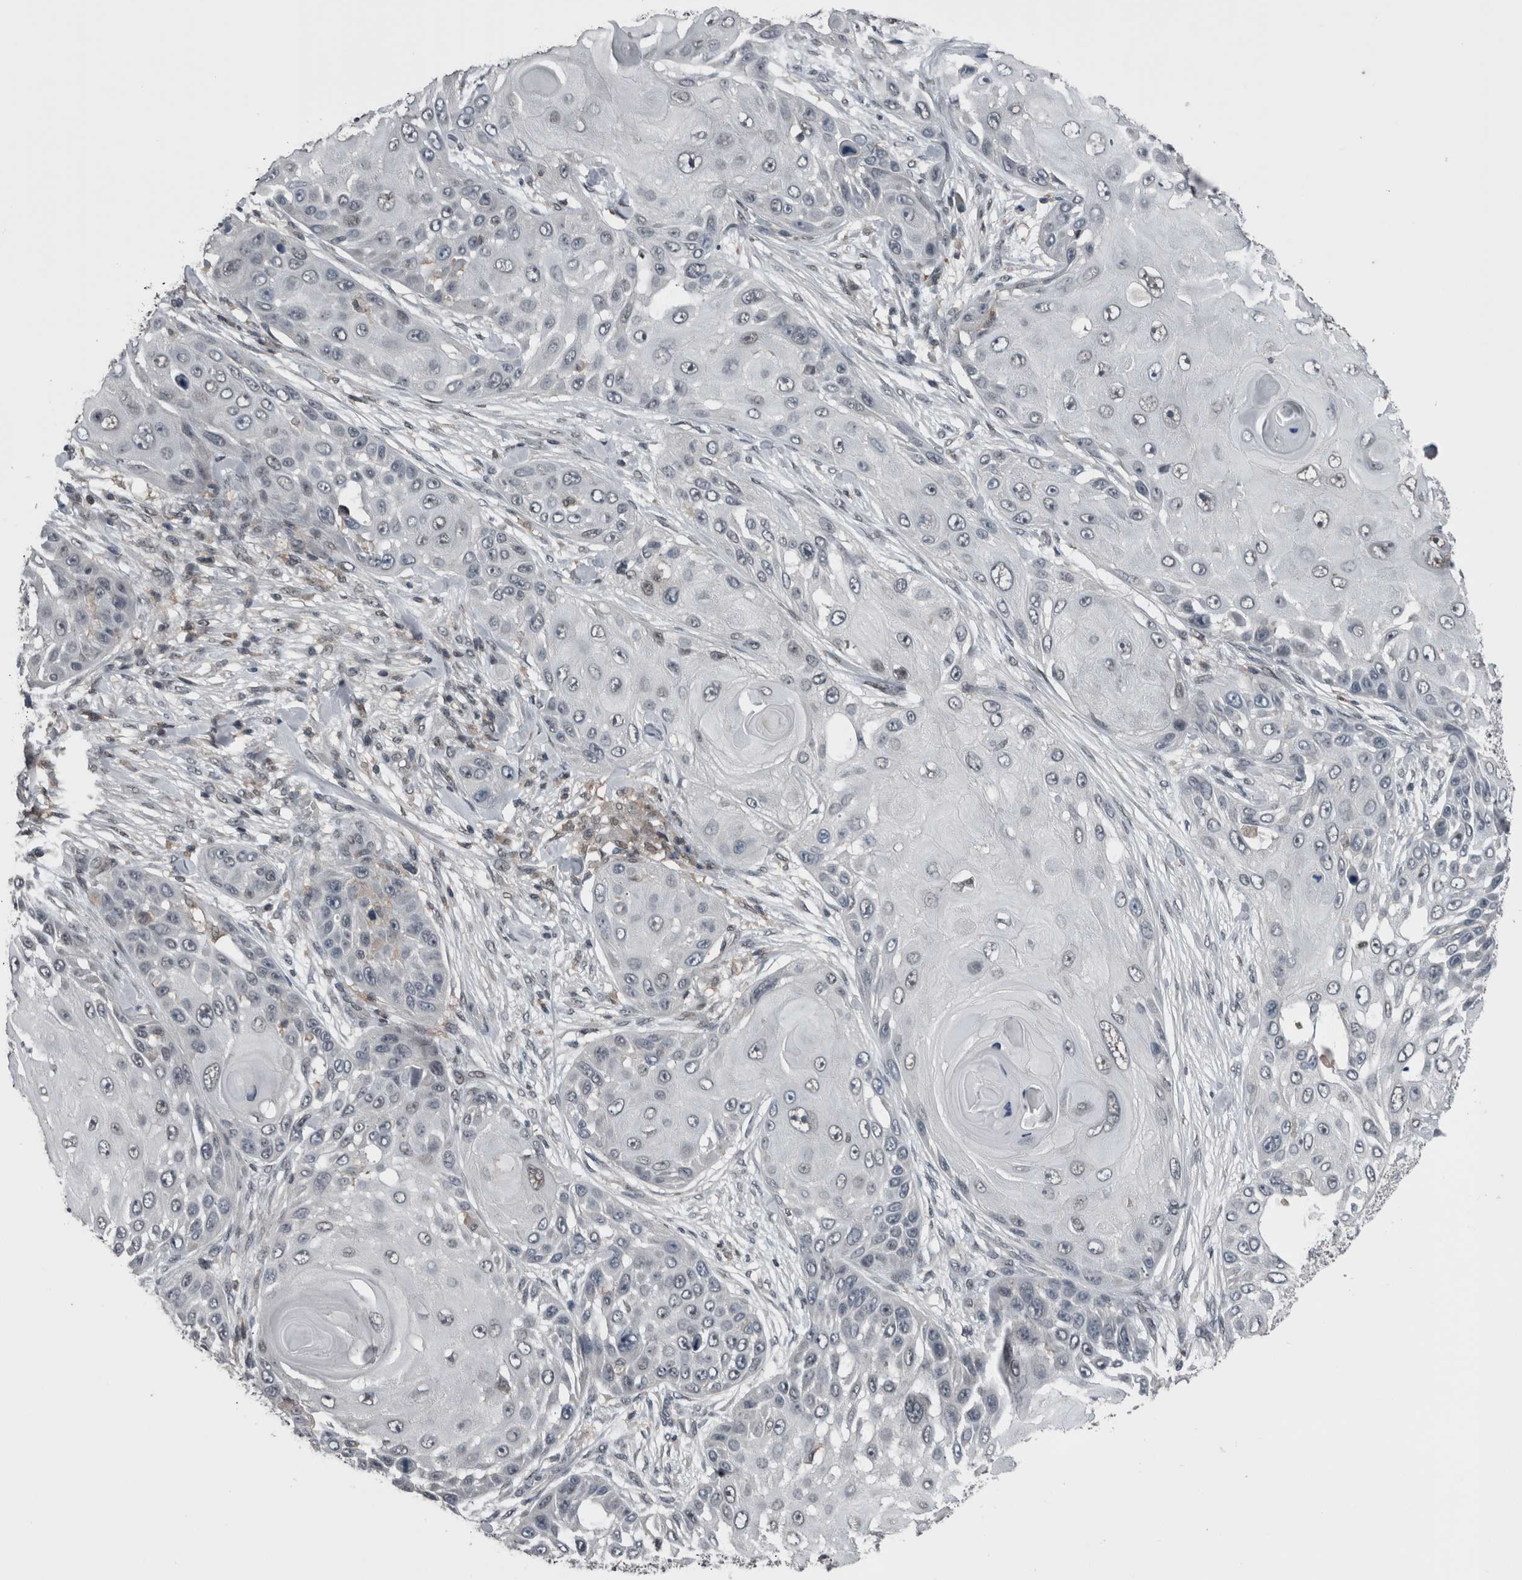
{"staining": {"intensity": "negative", "quantity": "none", "location": "none"}, "tissue": "skin cancer", "cell_type": "Tumor cells", "image_type": "cancer", "snomed": [{"axis": "morphology", "description": "Squamous cell carcinoma, NOS"}, {"axis": "topography", "description": "Skin"}], "caption": "A high-resolution micrograph shows immunohistochemistry staining of skin cancer (squamous cell carcinoma), which exhibits no significant staining in tumor cells.", "gene": "ZBTB21", "patient": {"sex": "female", "age": 44}}